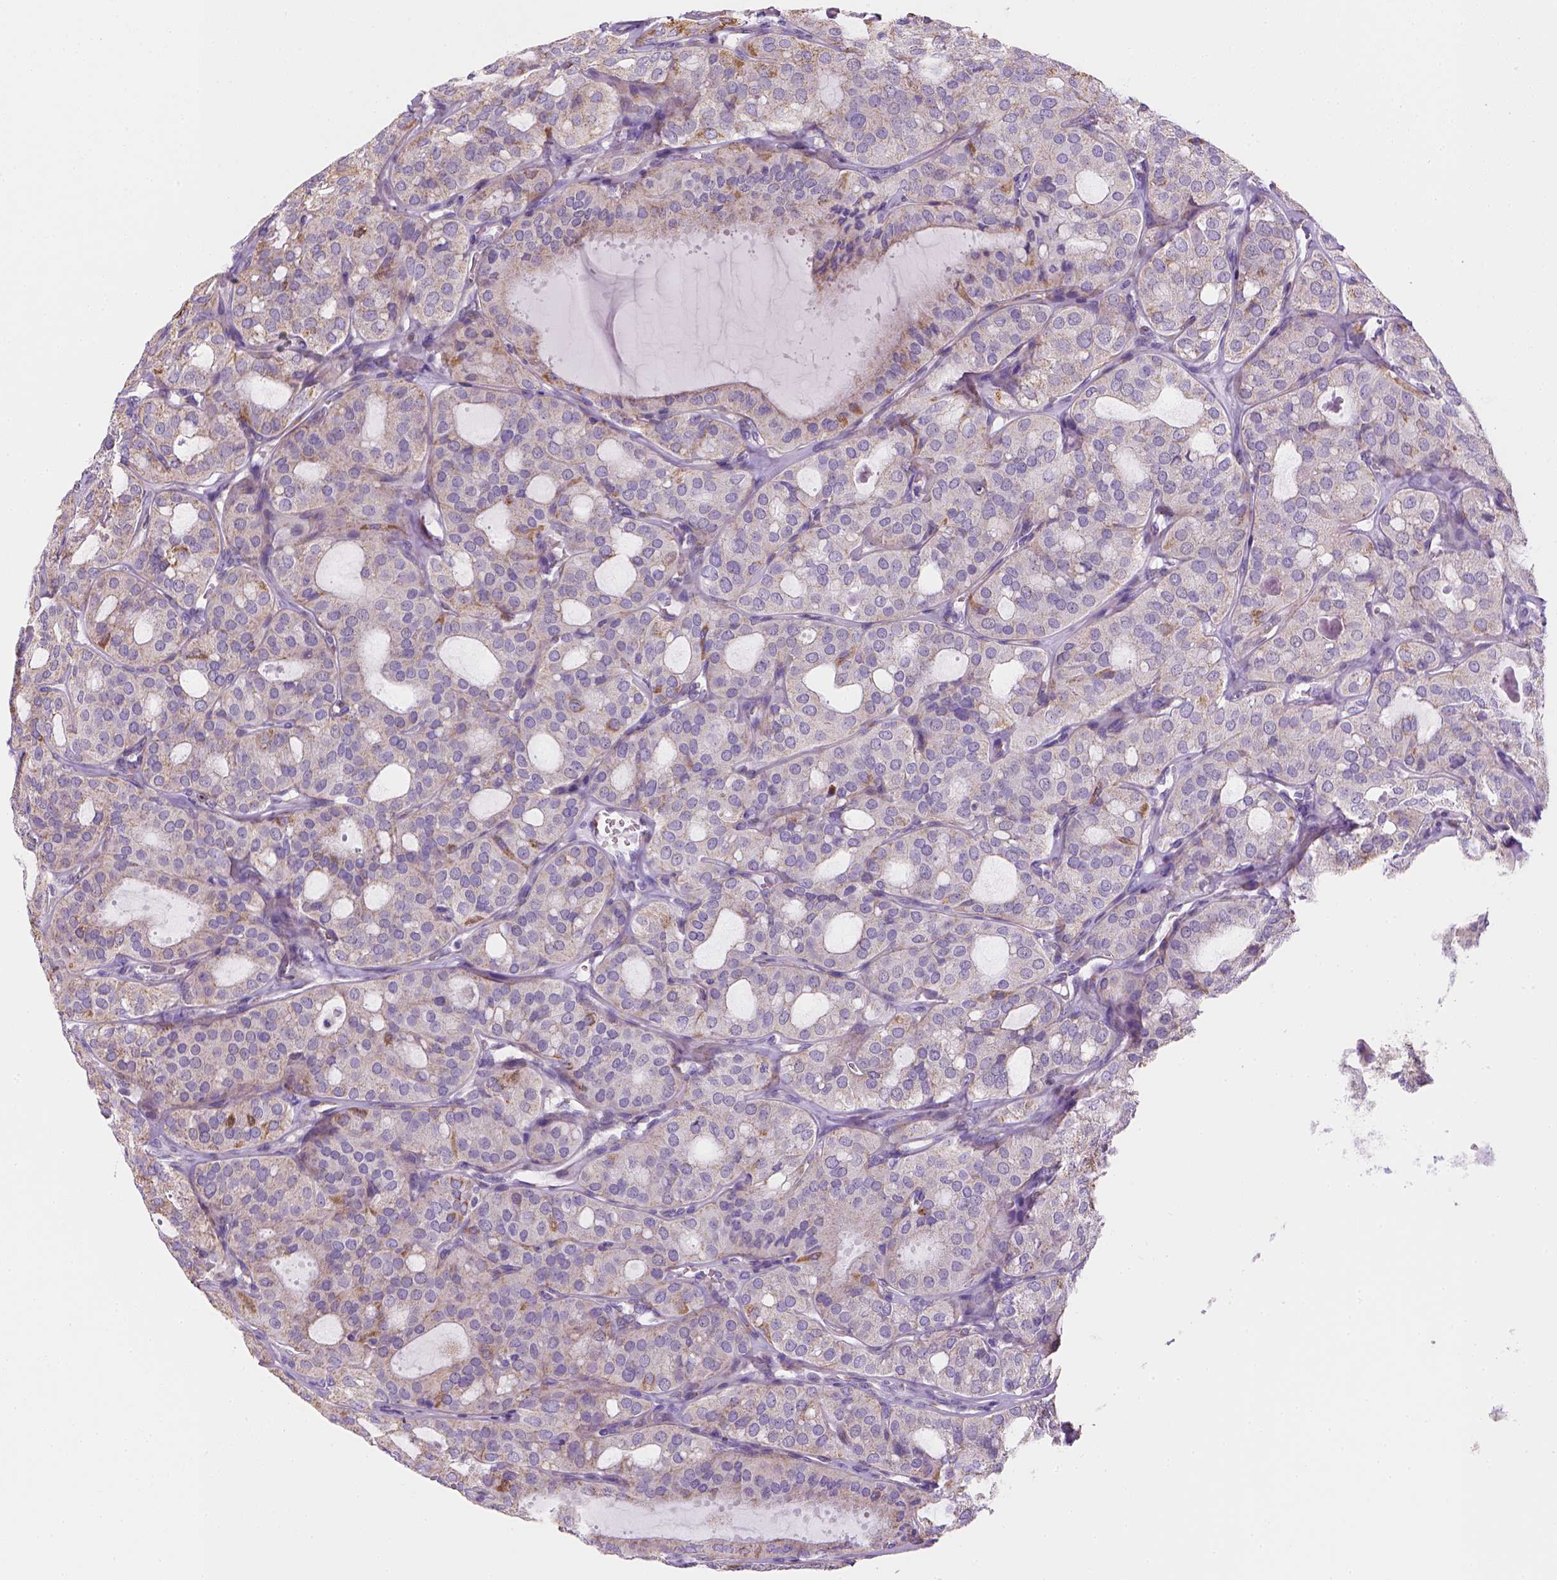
{"staining": {"intensity": "weak", "quantity": "<25%", "location": "cytoplasmic/membranous"}, "tissue": "thyroid cancer", "cell_type": "Tumor cells", "image_type": "cancer", "snomed": [{"axis": "morphology", "description": "Follicular adenoma carcinoma, NOS"}, {"axis": "topography", "description": "Thyroid gland"}], "caption": "Thyroid follicular adenoma carcinoma was stained to show a protein in brown. There is no significant staining in tumor cells.", "gene": "CES2", "patient": {"sex": "male", "age": 75}}